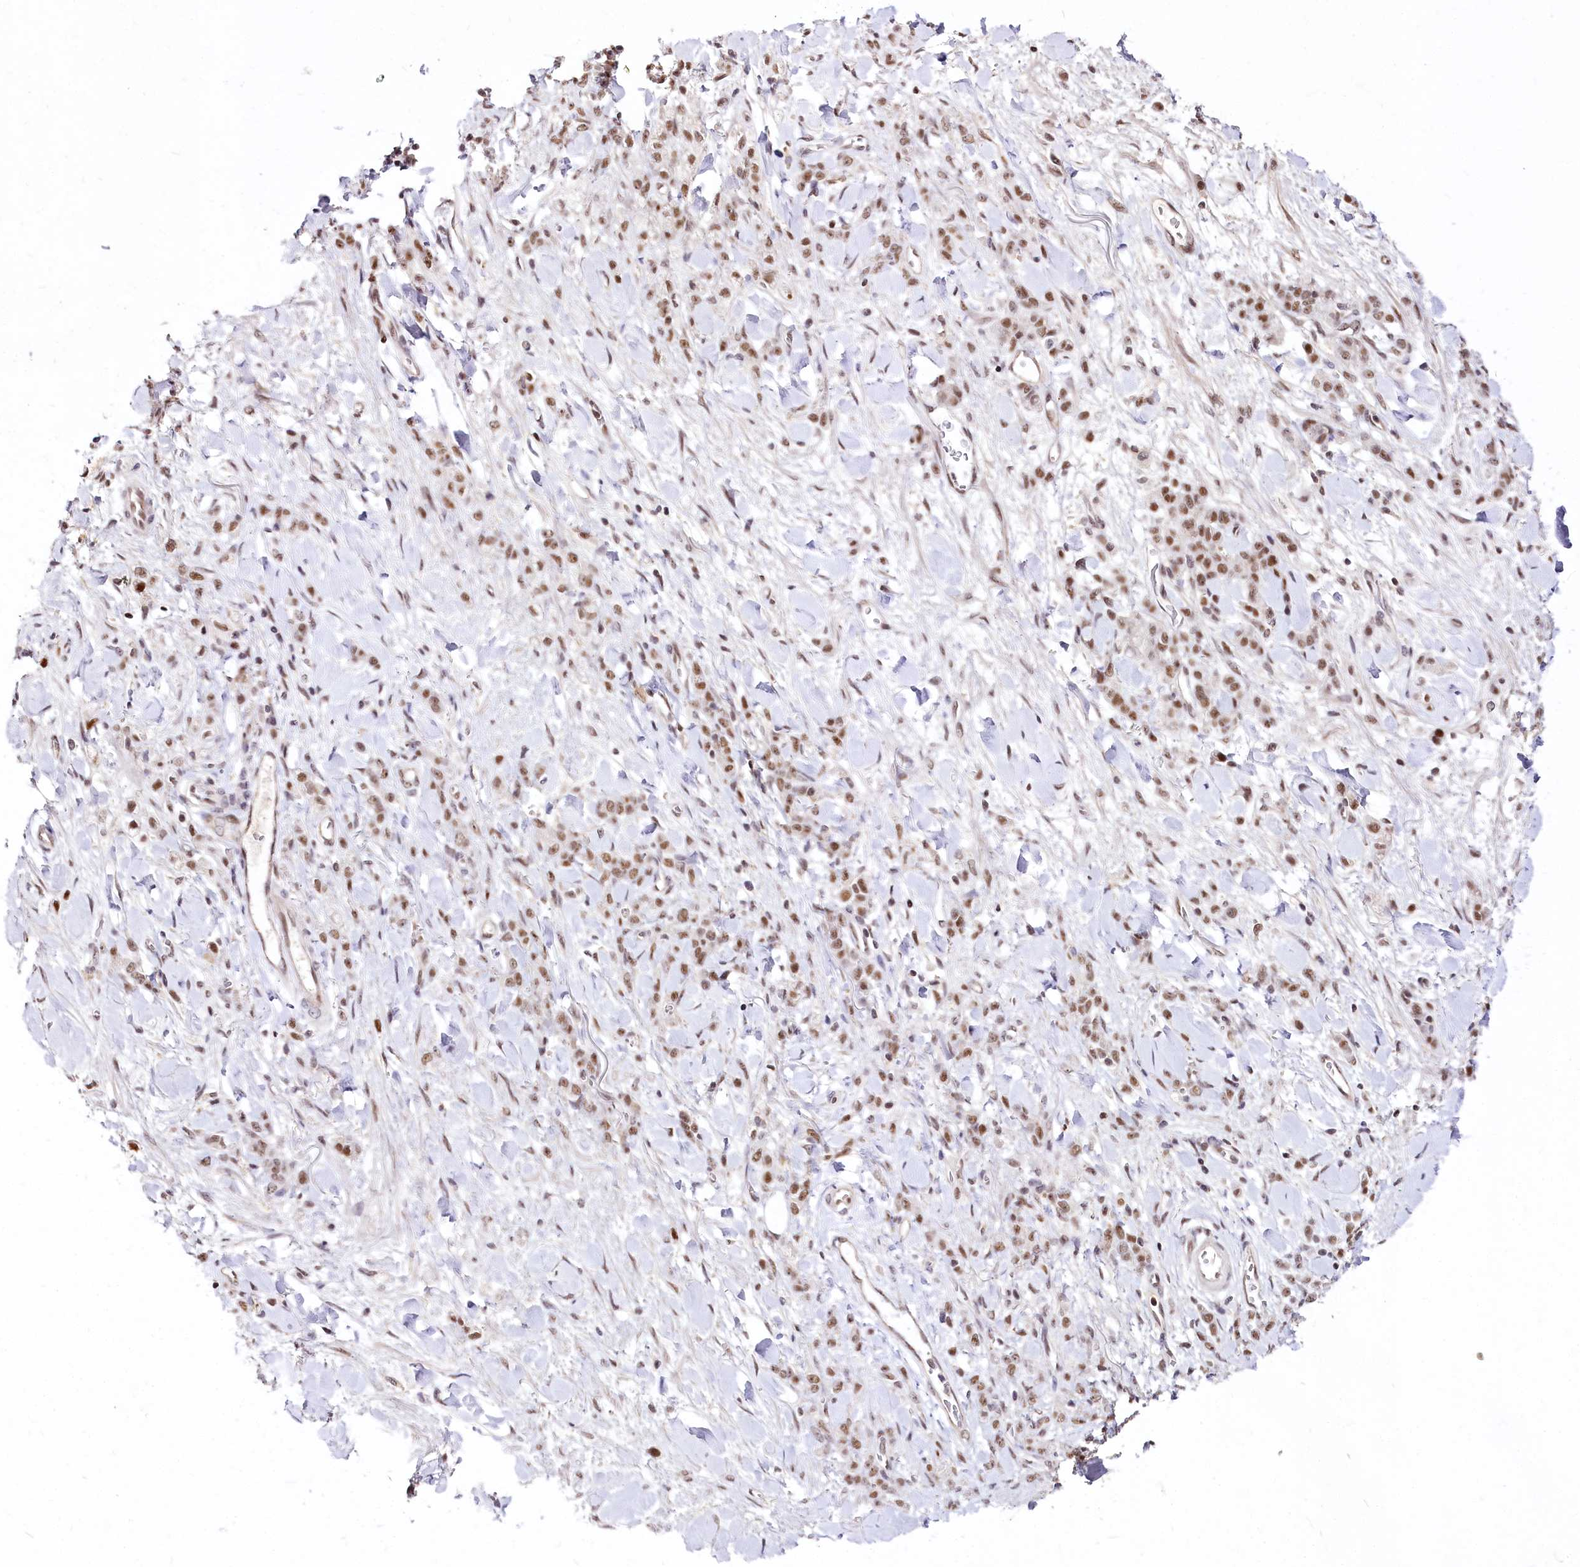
{"staining": {"intensity": "moderate", "quantity": ">75%", "location": "nuclear"}, "tissue": "stomach cancer", "cell_type": "Tumor cells", "image_type": "cancer", "snomed": [{"axis": "morphology", "description": "Normal tissue, NOS"}, {"axis": "morphology", "description": "Adenocarcinoma, NOS"}, {"axis": "topography", "description": "Stomach"}], "caption": "Adenocarcinoma (stomach) stained for a protein reveals moderate nuclear positivity in tumor cells.", "gene": "POLA2", "patient": {"sex": "male", "age": 82}}